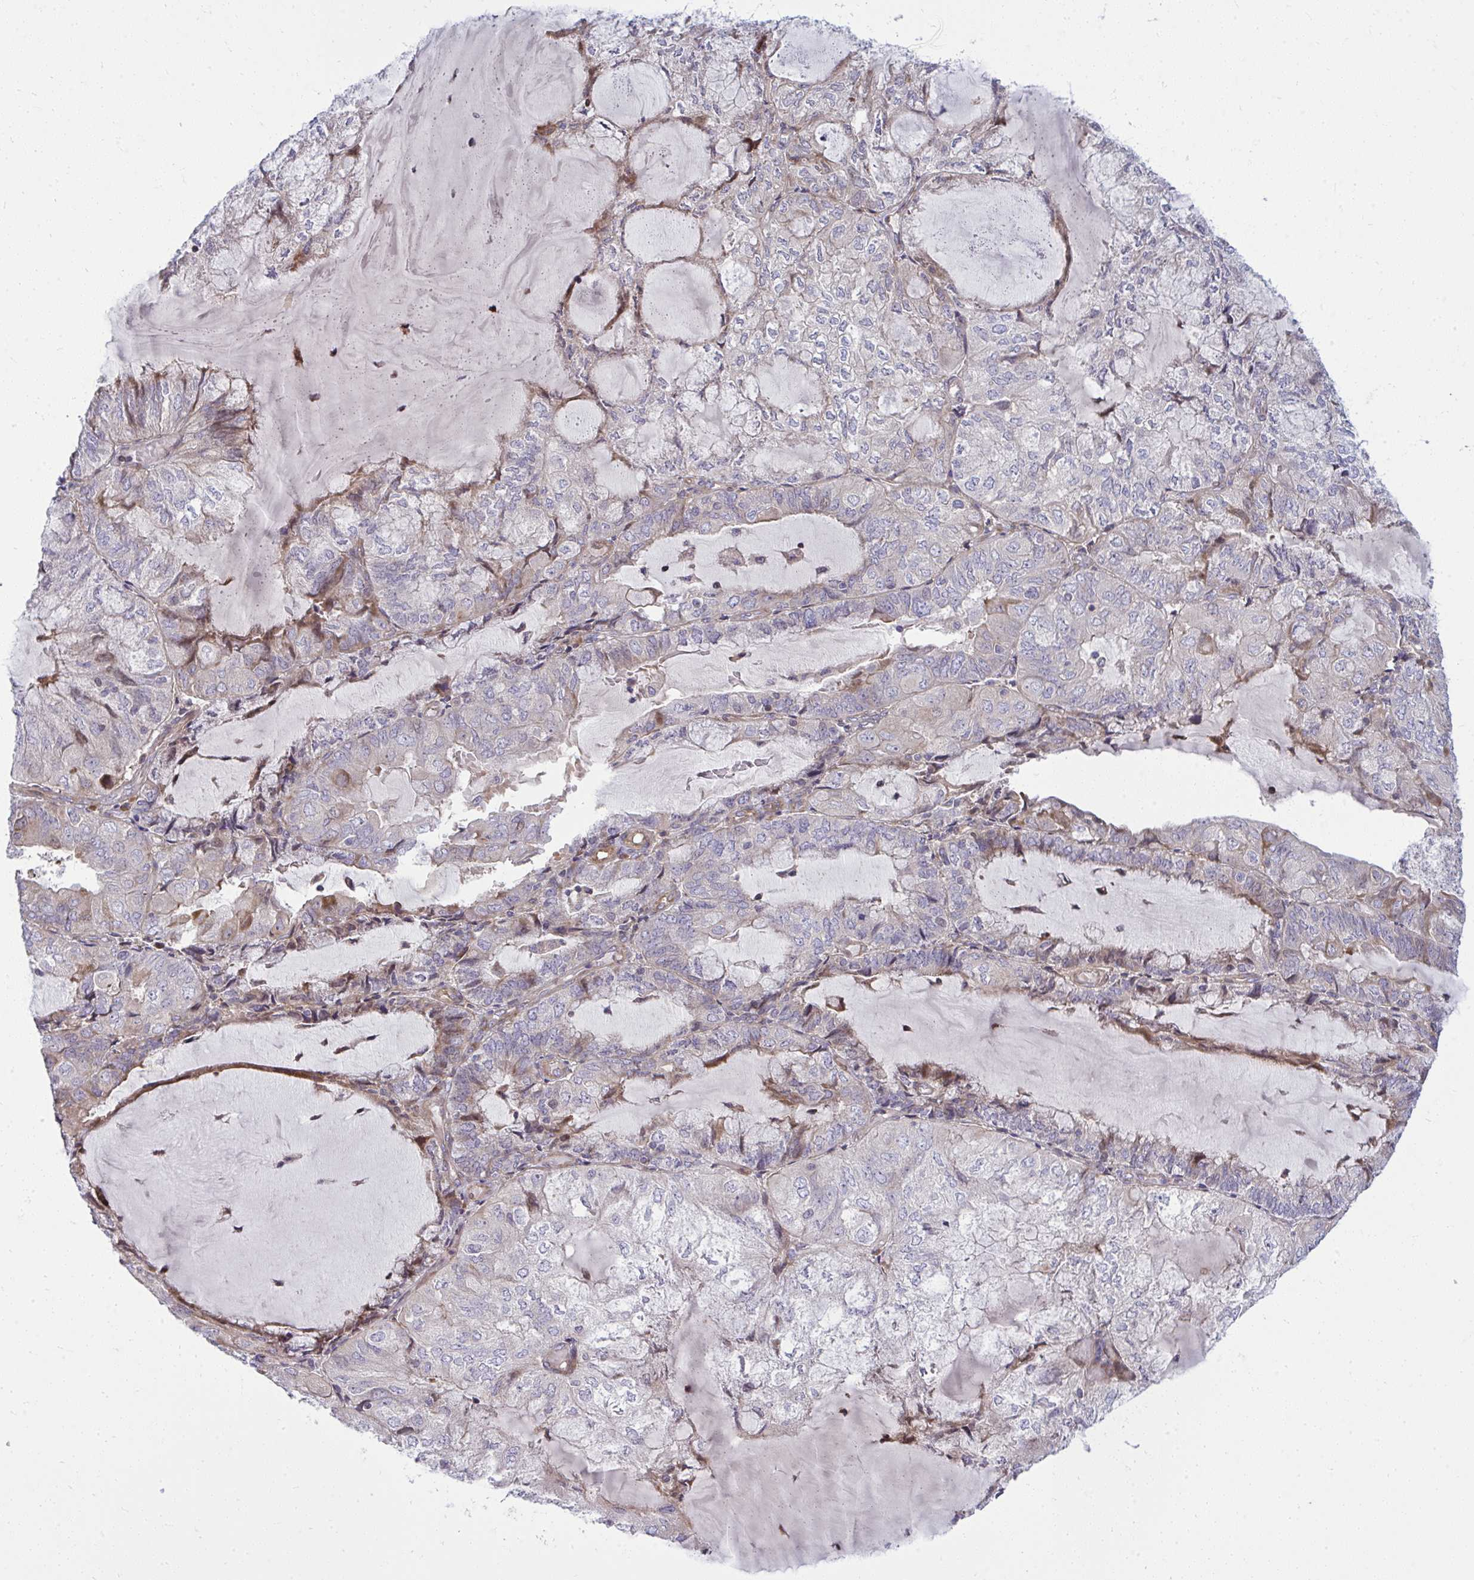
{"staining": {"intensity": "weak", "quantity": "<25%", "location": "cytoplasmic/membranous"}, "tissue": "endometrial cancer", "cell_type": "Tumor cells", "image_type": "cancer", "snomed": [{"axis": "morphology", "description": "Adenocarcinoma, NOS"}, {"axis": "topography", "description": "Endometrium"}], "caption": "Immunohistochemical staining of adenocarcinoma (endometrial) exhibits no significant positivity in tumor cells. Nuclei are stained in blue.", "gene": "ZSCAN9", "patient": {"sex": "female", "age": 81}}